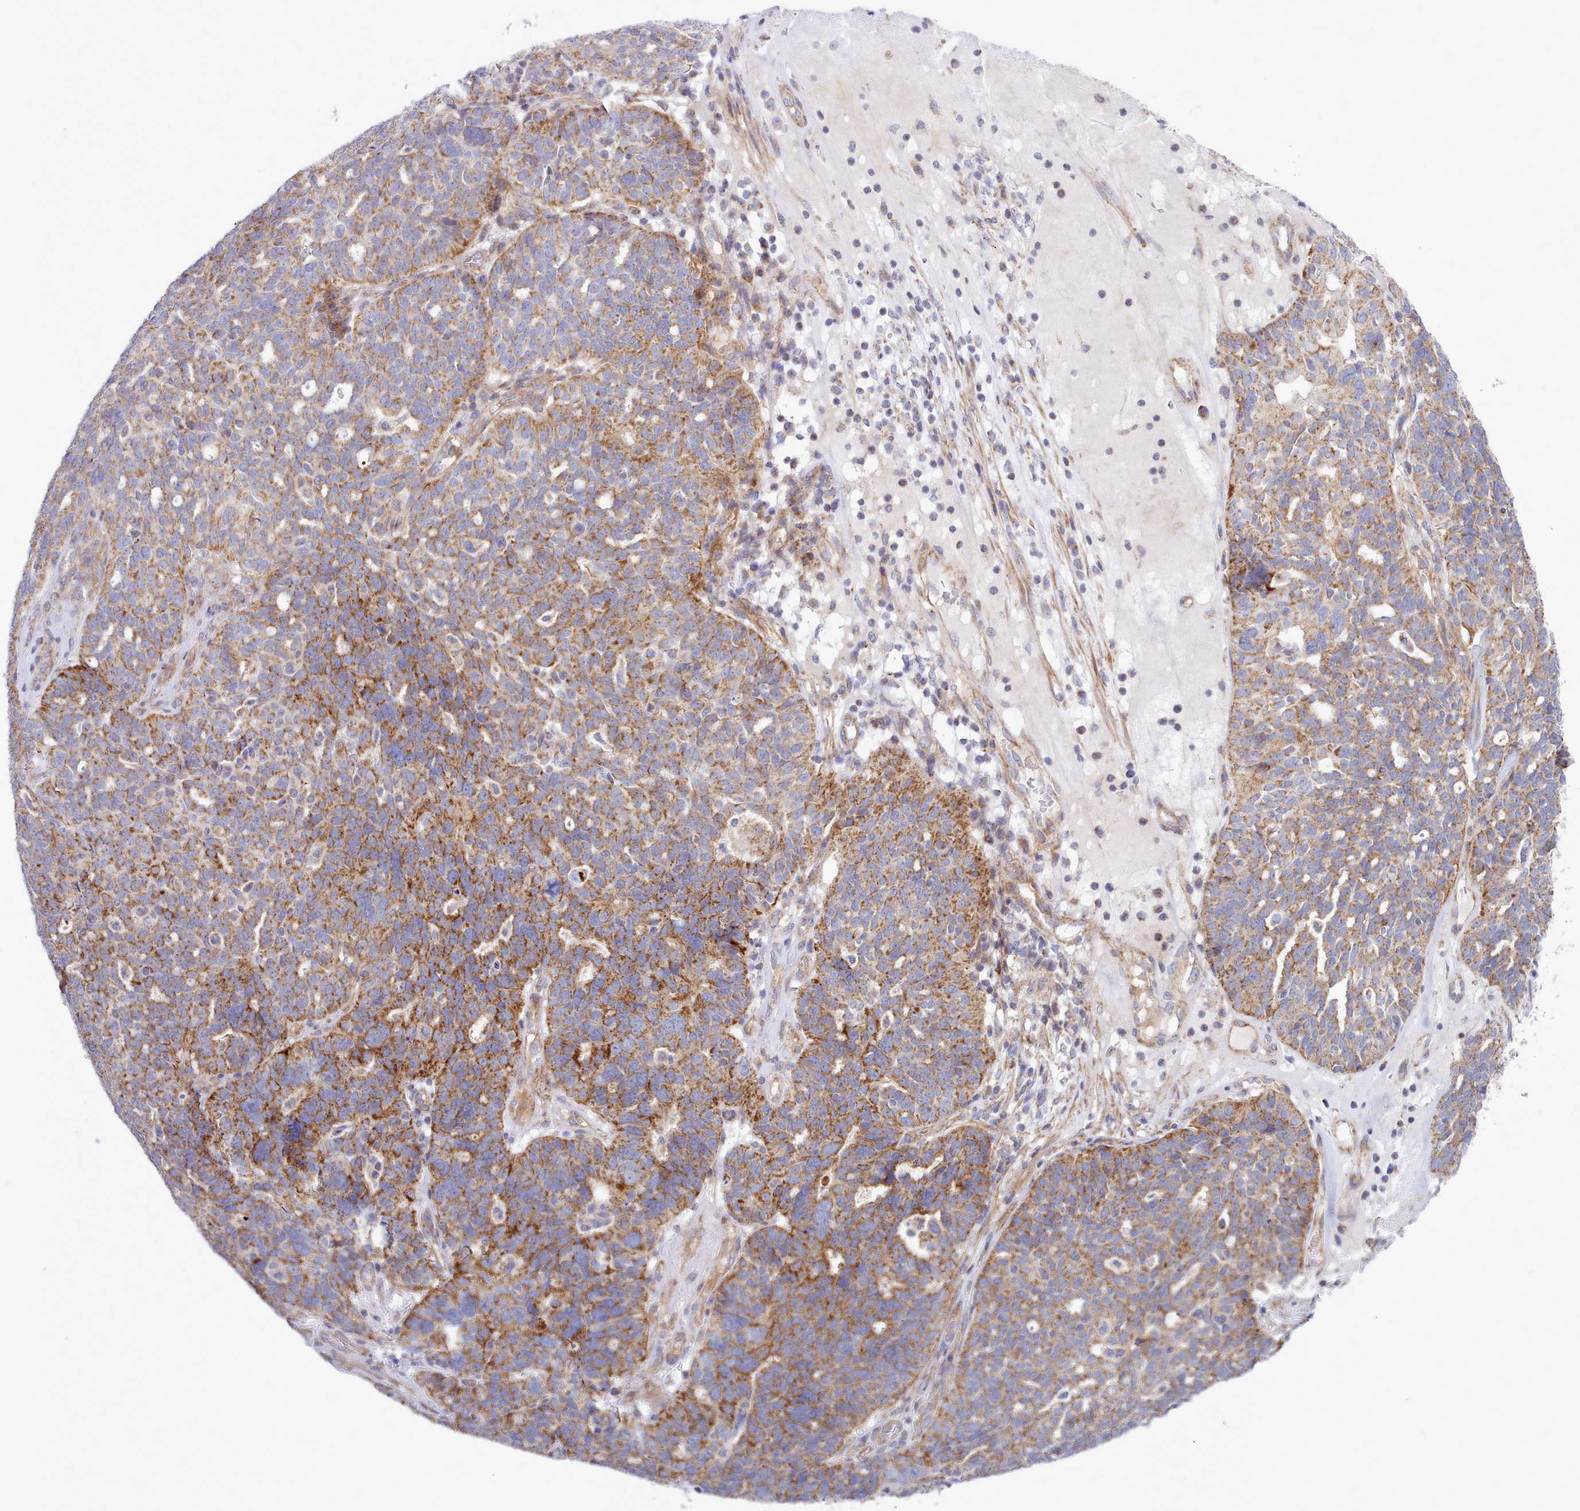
{"staining": {"intensity": "moderate", "quantity": ">75%", "location": "cytoplasmic/membranous"}, "tissue": "ovarian cancer", "cell_type": "Tumor cells", "image_type": "cancer", "snomed": [{"axis": "morphology", "description": "Cystadenocarcinoma, serous, NOS"}, {"axis": "topography", "description": "Ovary"}], "caption": "Moderate cytoplasmic/membranous protein positivity is identified in about >75% of tumor cells in serous cystadenocarcinoma (ovarian).", "gene": "MRPL21", "patient": {"sex": "female", "age": 59}}